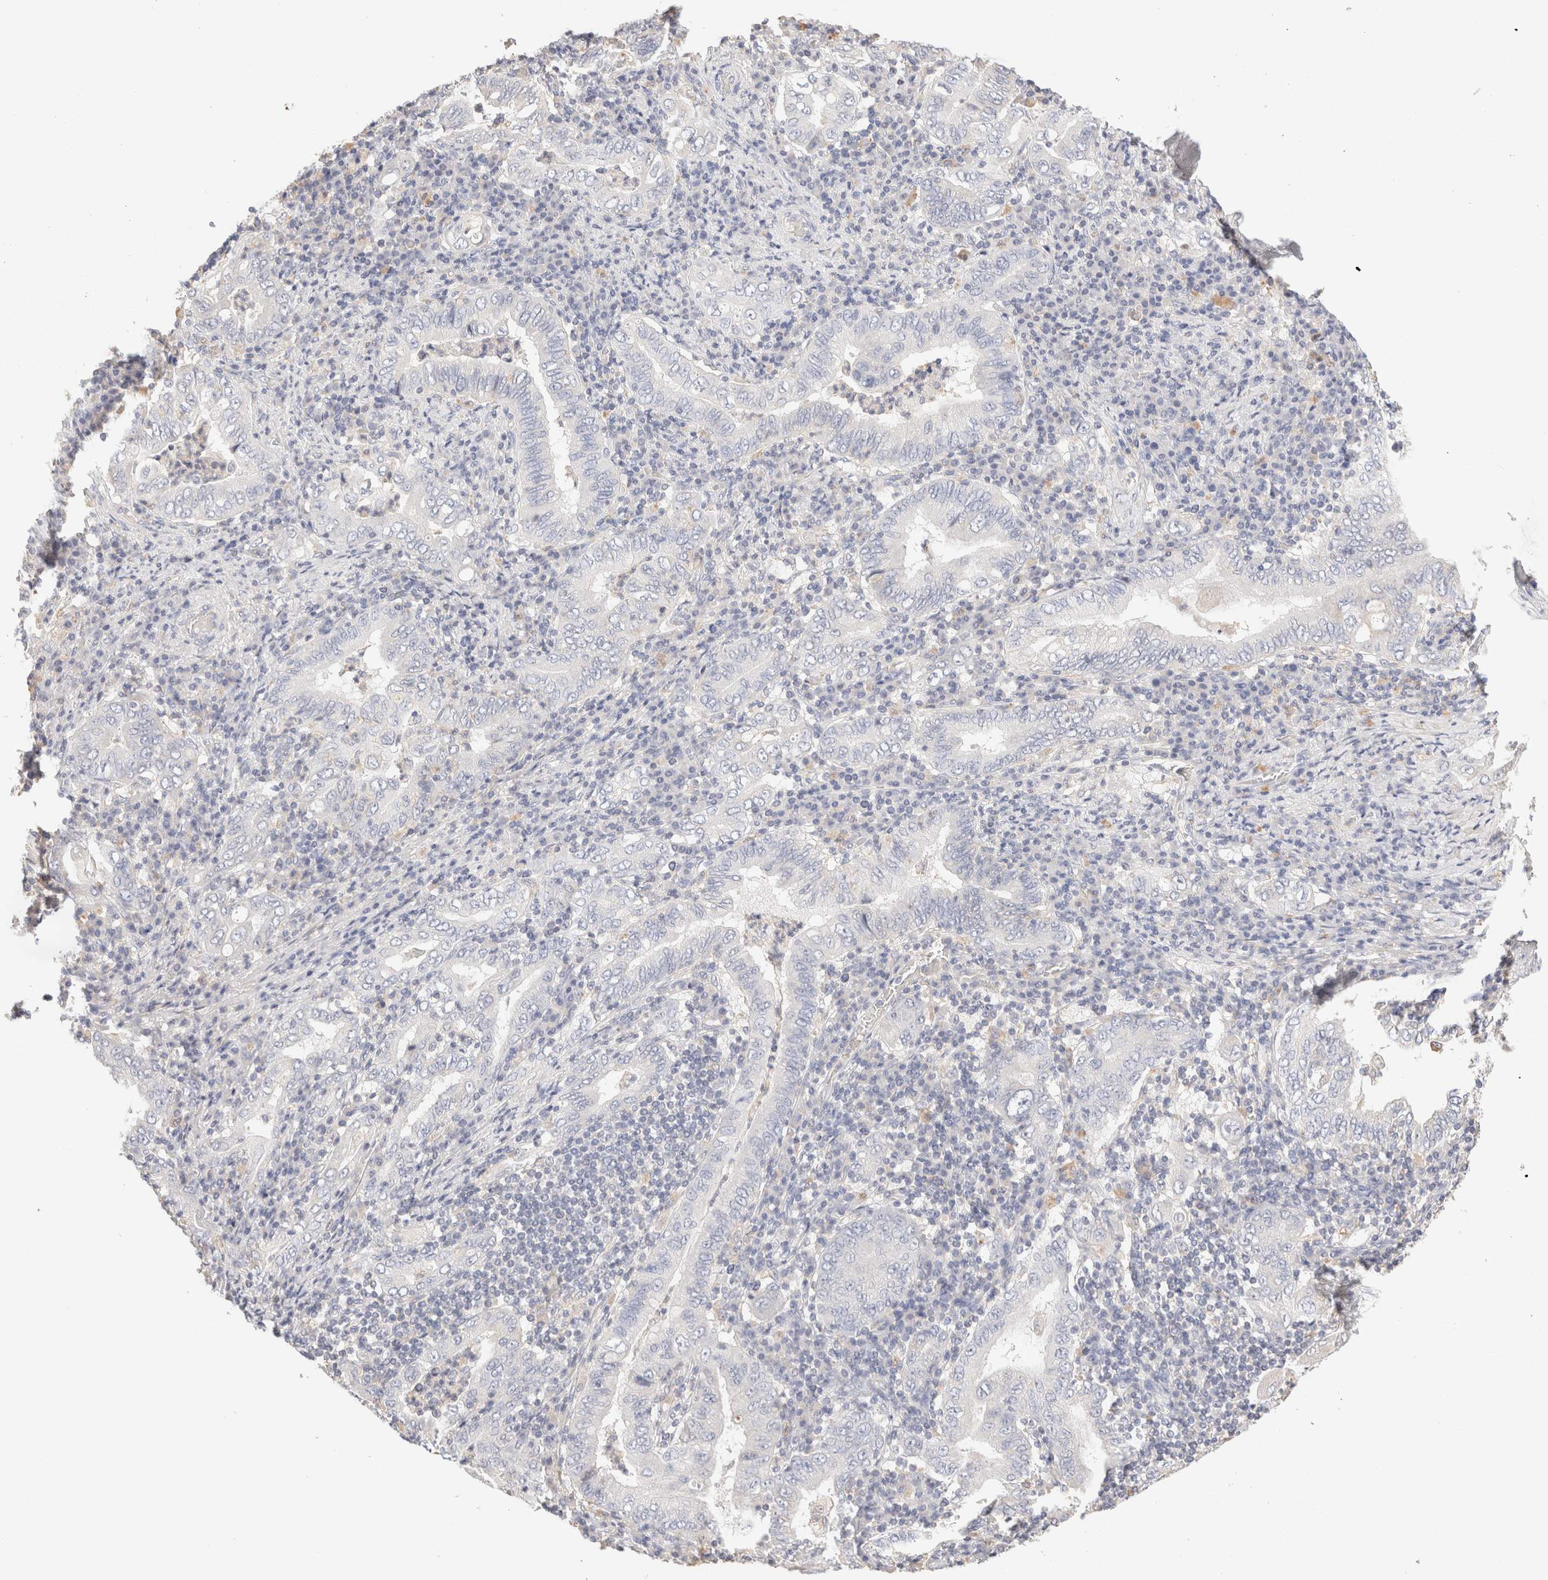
{"staining": {"intensity": "negative", "quantity": "none", "location": "none"}, "tissue": "stomach cancer", "cell_type": "Tumor cells", "image_type": "cancer", "snomed": [{"axis": "morphology", "description": "Normal tissue, NOS"}, {"axis": "morphology", "description": "Adenocarcinoma, NOS"}, {"axis": "topography", "description": "Esophagus"}, {"axis": "topography", "description": "Stomach, upper"}, {"axis": "topography", "description": "Peripheral nerve tissue"}], "caption": "There is no significant expression in tumor cells of stomach cancer. Brightfield microscopy of immunohistochemistry stained with DAB (3,3'-diaminobenzidine) (brown) and hematoxylin (blue), captured at high magnification.", "gene": "SCGB2A2", "patient": {"sex": "male", "age": 62}}